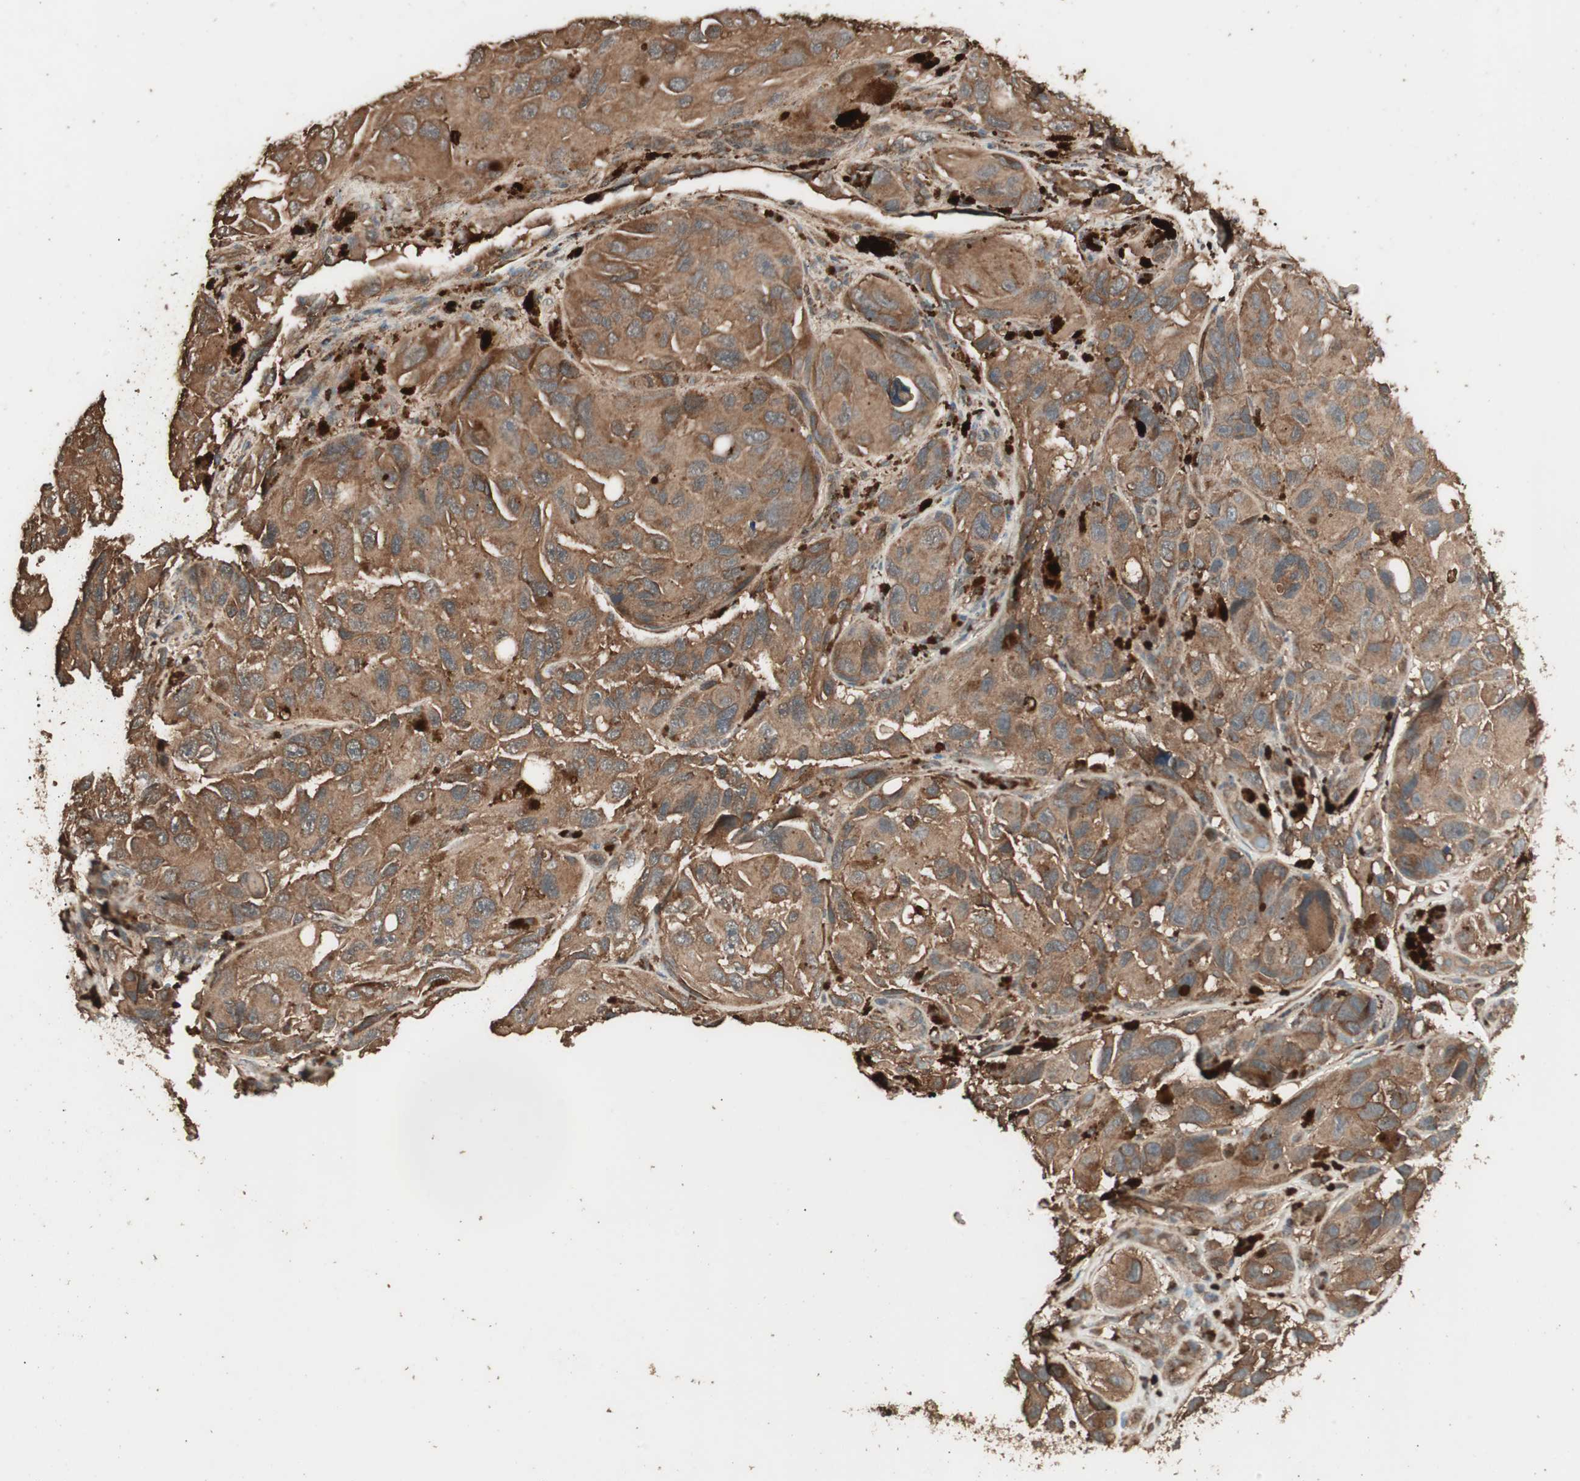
{"staining": {"intensity": "moderate", "quantity": ">75%", "location": "cytoplasmic/membranous"}, "tissue": "melanoma", "cell_type": "Tumor cells", "image_type": "cancer", "snomed": [{"axis": "morphology", "description": "Malignant melanoma, NOS"}, {"axis": "topography", "description": "Skin"}], "caption": "The histopathology image shows a brown stain indicating the presence of a protein in the cytoplasmic/membranous of tumor cells in melanoma.", "gene": "CCN4", "patient": {"sex": "female", "age": 73}}